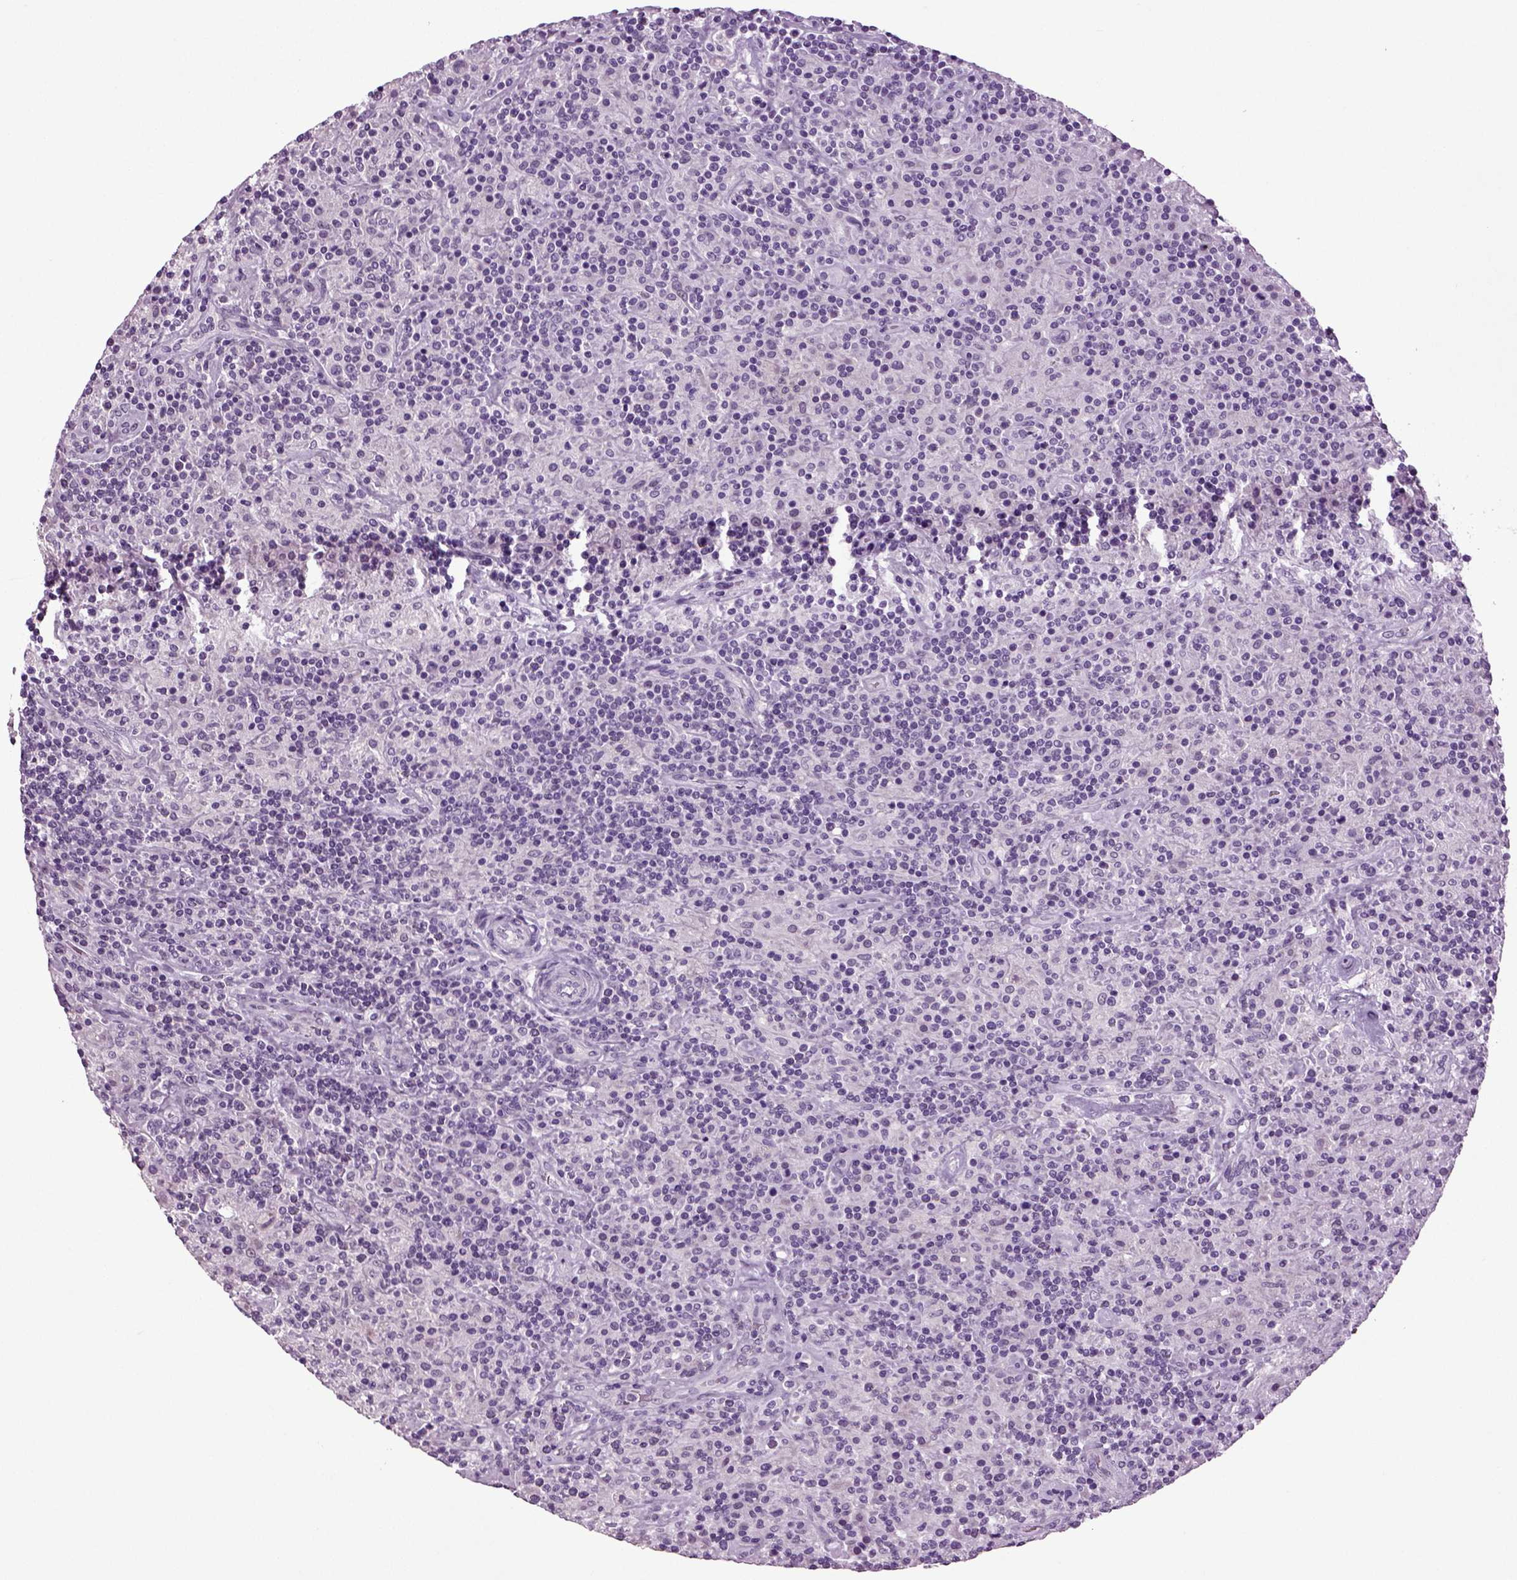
{"staining": {"intensity": "negative", "quantity": "none", "location": "none"}, "tissue": "lymphoma", "cell_type": "Tumor cells", "image_type": "cancer", "snomed": [{"axis": "morphology", "description": "Hodgkin's disease, NOS"}, {"axis": "topography", "description": "Lymph node"}], "caption": "DAB (3,3'-diaminobenzidine) immunohistochemical staining of lymphoma shows no significant expression in tumor cells.", "gene": "SLC17A6", "patient": {"sex": "male", "age": 70}}